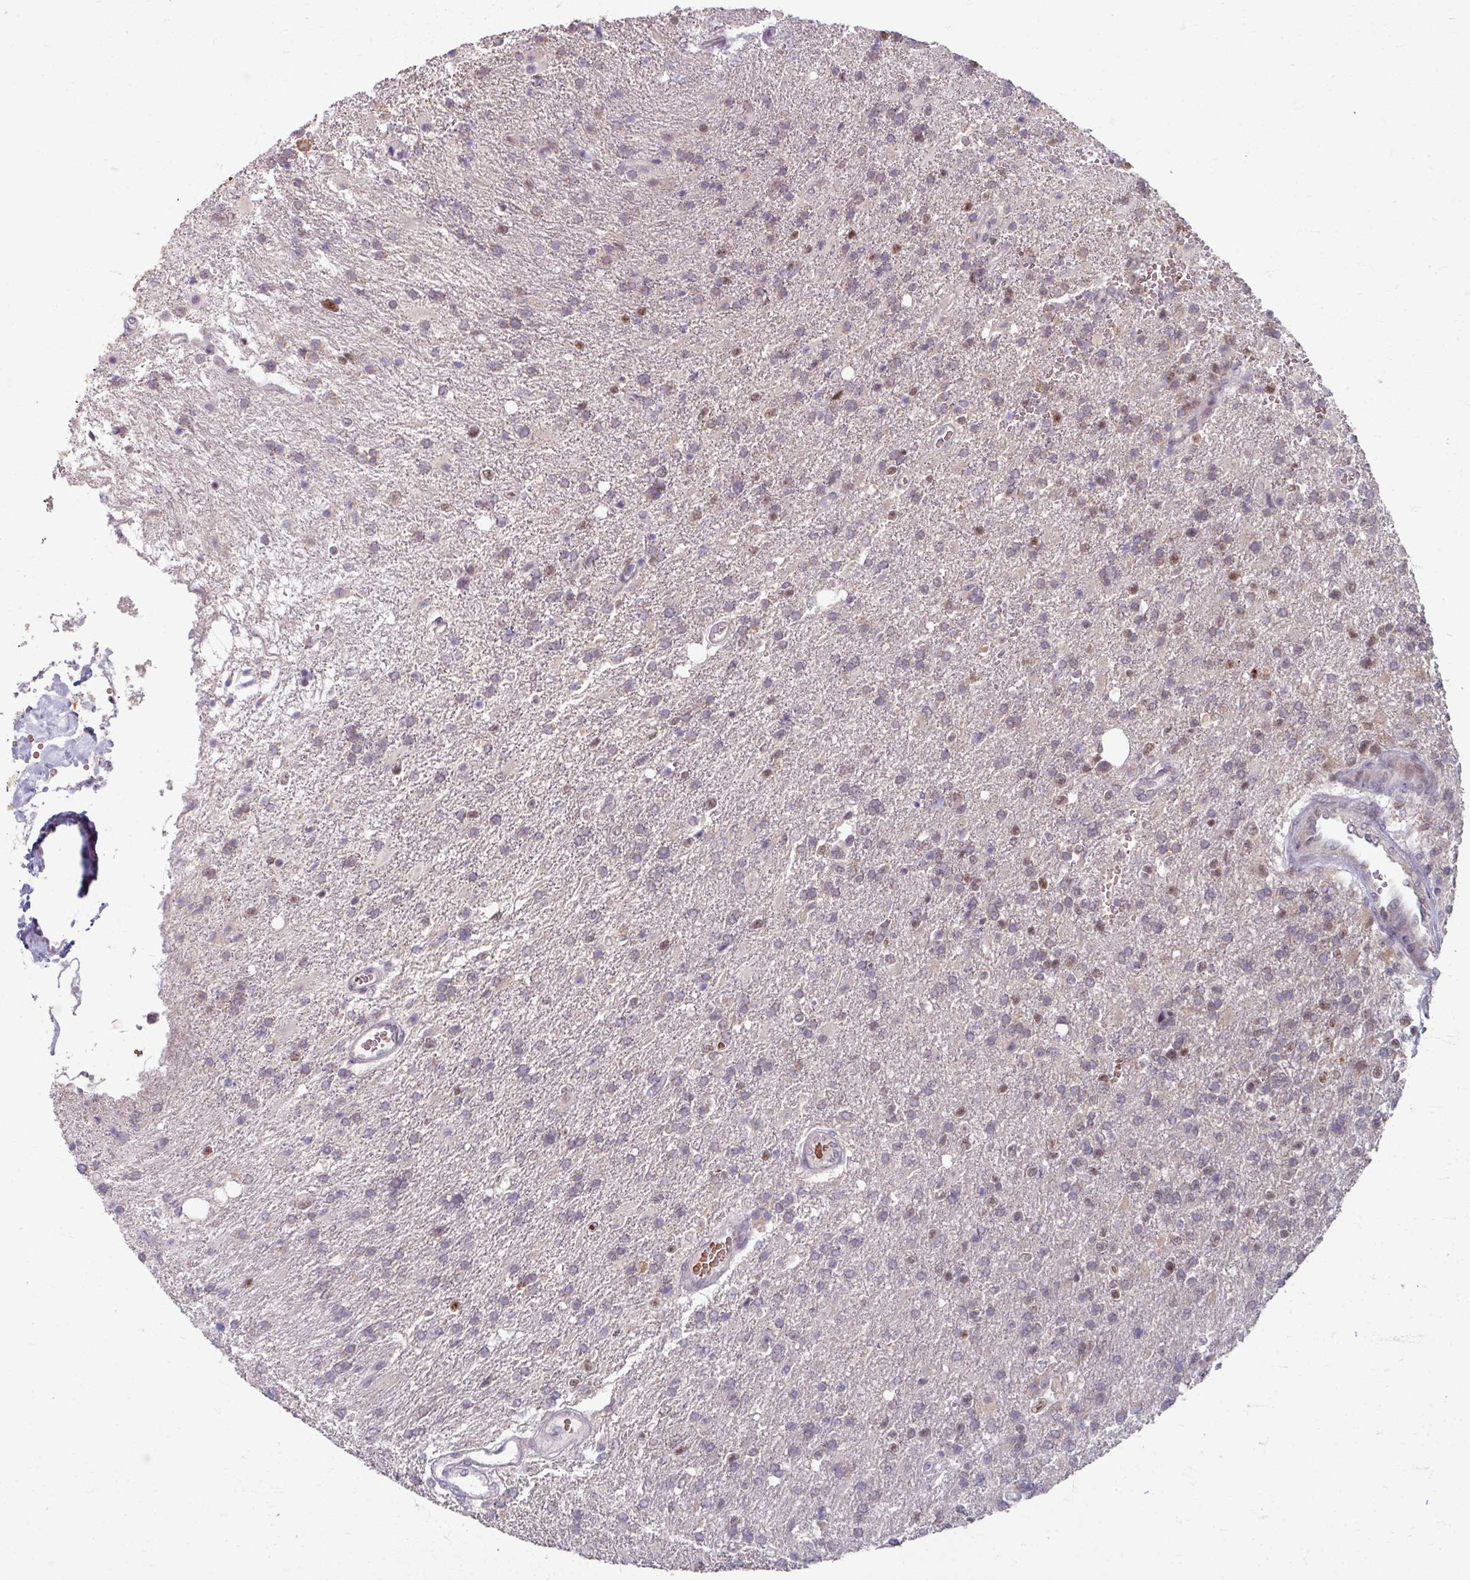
{"staining": {"intensity": "negative", "quantity": "none", "location": "none"}, "tissue": "glioma", "cell_type": "Tumor cells", "image_type": "cancer", "snomed": [{"axis": "morphology", "description": "Glioma, malignant, High grade"}, {"axis": "topography", "description": "Brain"}], "caption": "There is no significant staining in tumor cells of glioma.", "gene": "KMT5C", "patient": {"sex": "male", "age": 56}}